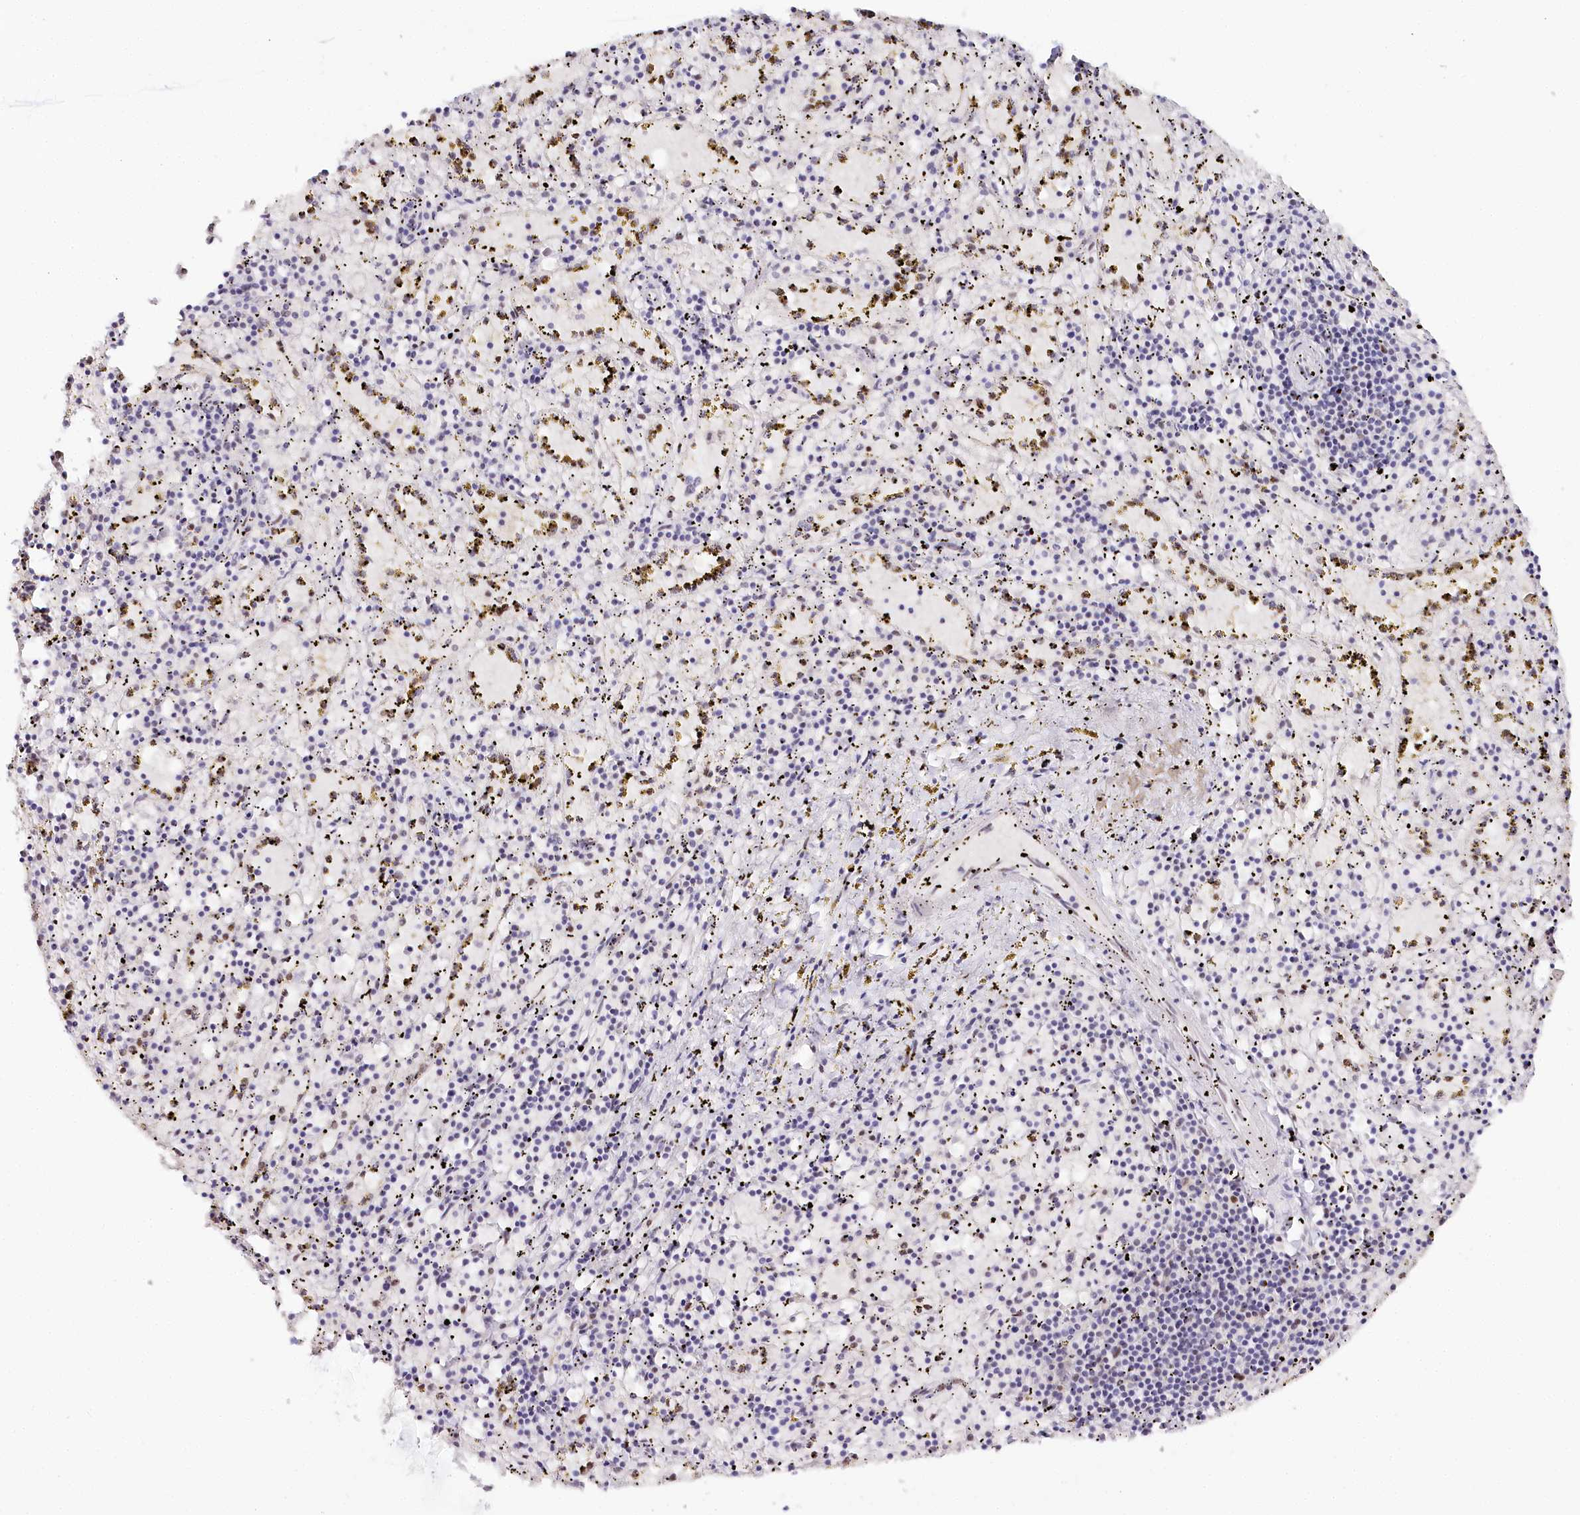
{"staining": {"intensity": "negative", "quantity": "none", "location": "none"}, "tissue": "spleen", "cell_type": "Cells in red pulp", "image_type": "normal", "snomed": [{"axis": "morphology", "description": "Normal tissue, NOS"}, {"axis": "topography", "description": "Spleen"}], "caption": "Micrograph shows no protein expression in cells in red pulp of benign spleen. (DAB (3,3'-diaminobenzidine) immunohistochemistry with hematoxylin counter stain).", "gene": "TP53", "patient": {"sex": "male", "age": 11}}